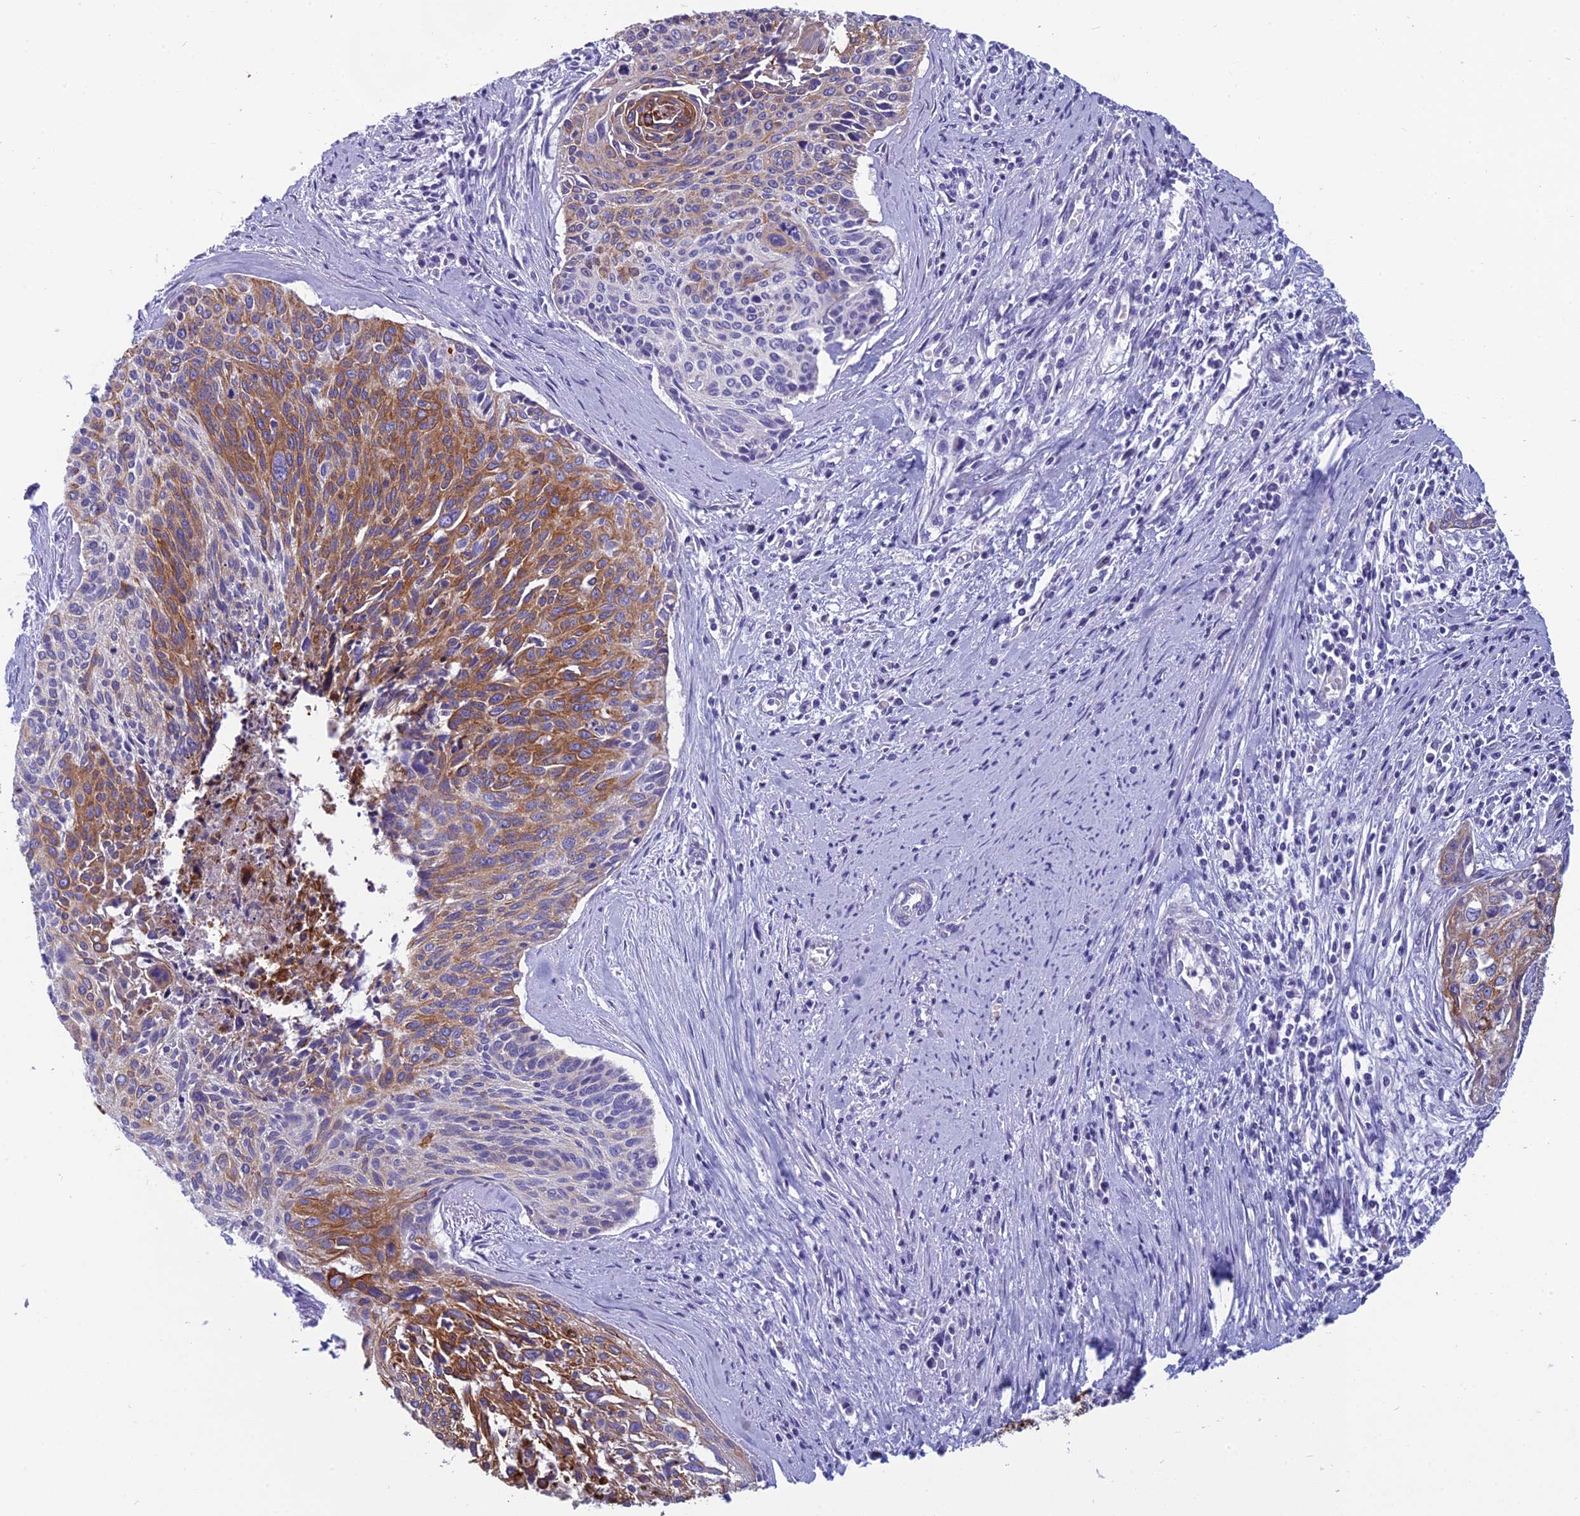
{"staining": {"intensity": "moderate", "quantity": "25%-75%", "location": "cytoplasmic/membranous"}, "tissue": "cervical cancer", "cell_type": "Tumor cells", "image_type": "cancer", "snomed": [{"axis": "morphology", "description": "Squamous cell carcinoma, NOS"}, {"axis": "topography", "description": "Cervix"}], "caption": "Immunohistochemical staining of human cervical cancer shows medium levels of moderate cytoplasmic/membranous protein expression in about 25%-75% of tumor cells.", "gene": "RBM41", "patient": {"sex": "female", "age": 55}}